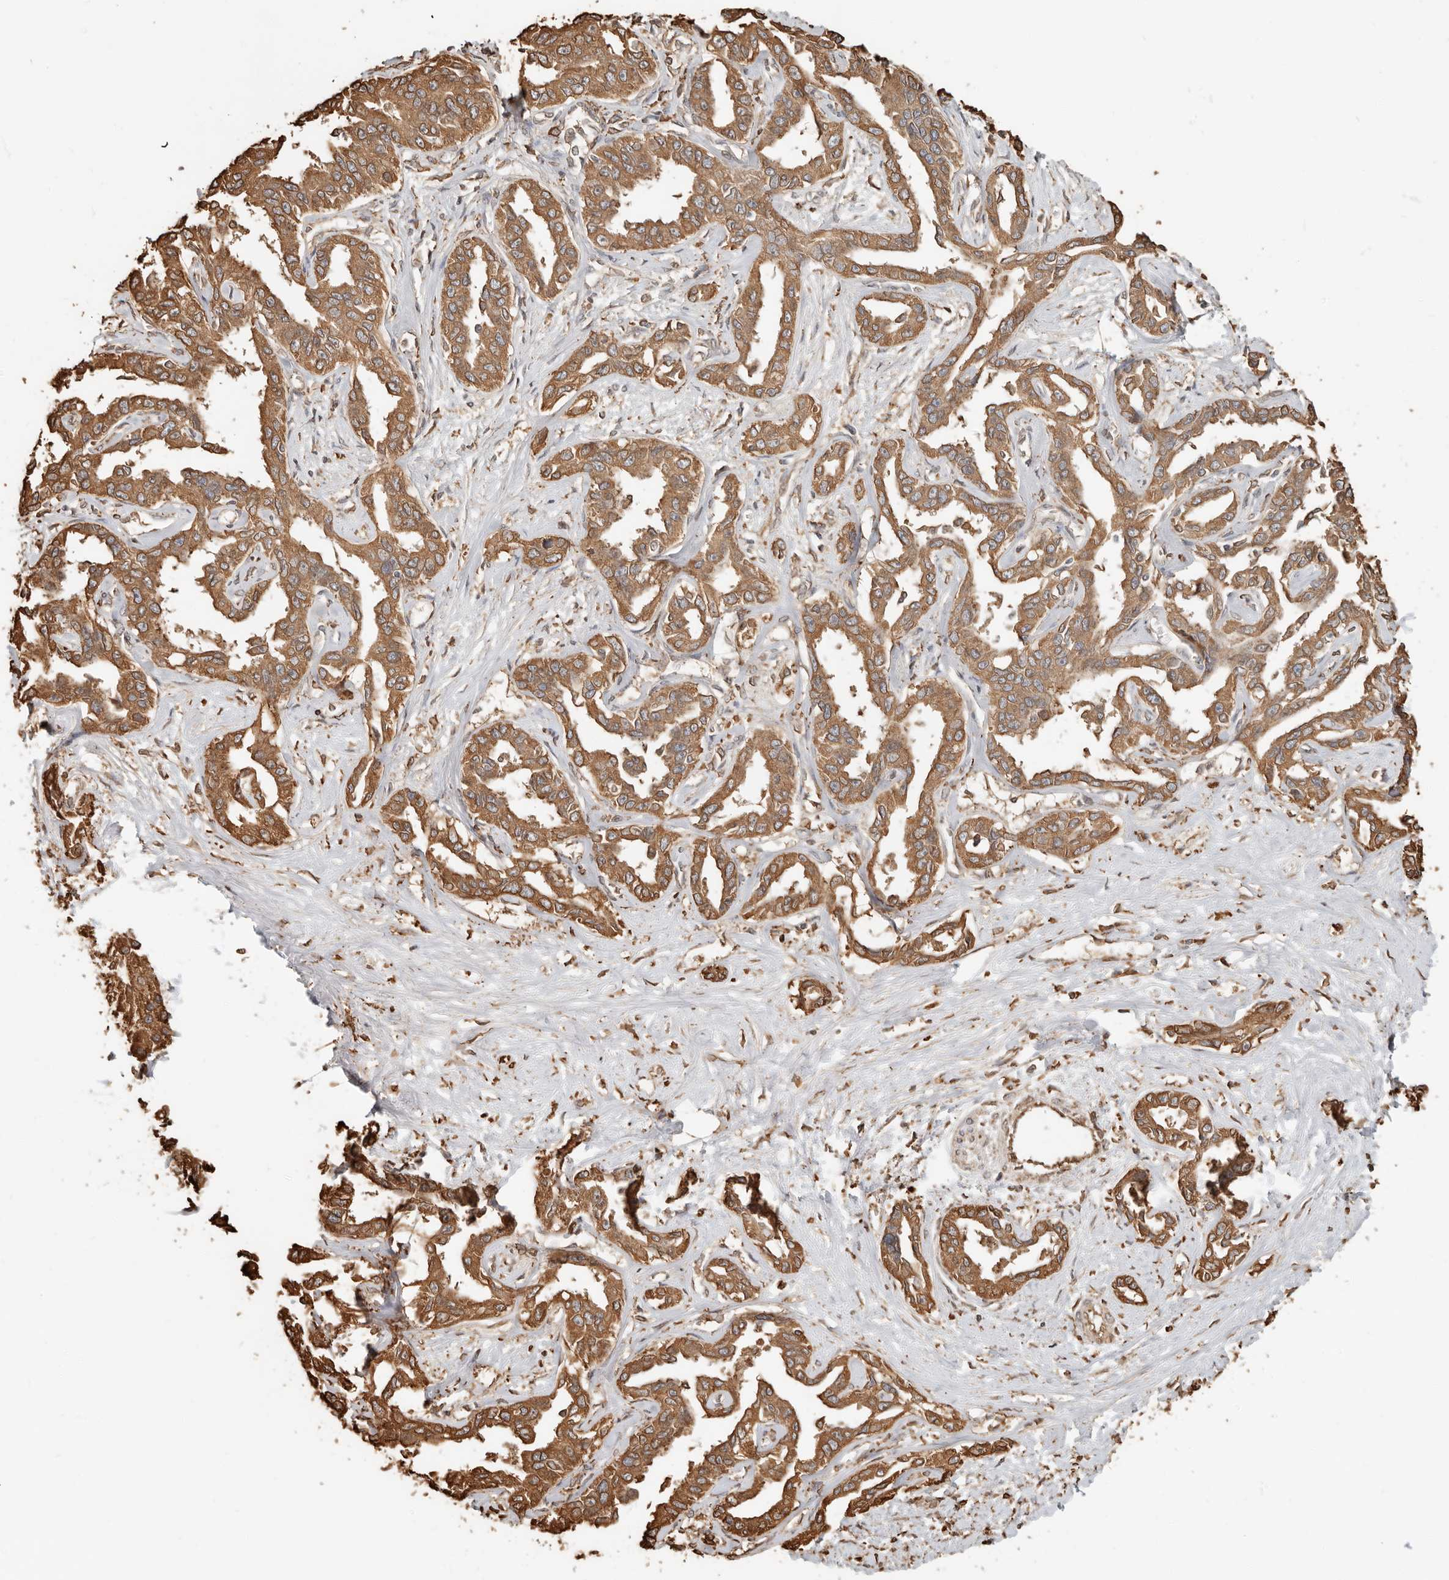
{"staining": {"intensity": "moderate", "quantity": ">75%", "location": "cytoplasmic/membranous"}, "tissue": "liver cancer", "cell_type": "Tumor cells", "image_type": "cancer", "snomed": [{"axis": "morphology", "description": "Cholangiocarcinoma"}, {"axis": "topography", "description": "Liver"}], "caption": "A photomicrograph of human cholangiocarcinoma (liver) stained for a protein shows moderate cytoplasmic/membranous brown staining in tumor cells.", "gene": "ARHGEF10L", "patient": {"sex": "male", "age": 59}}